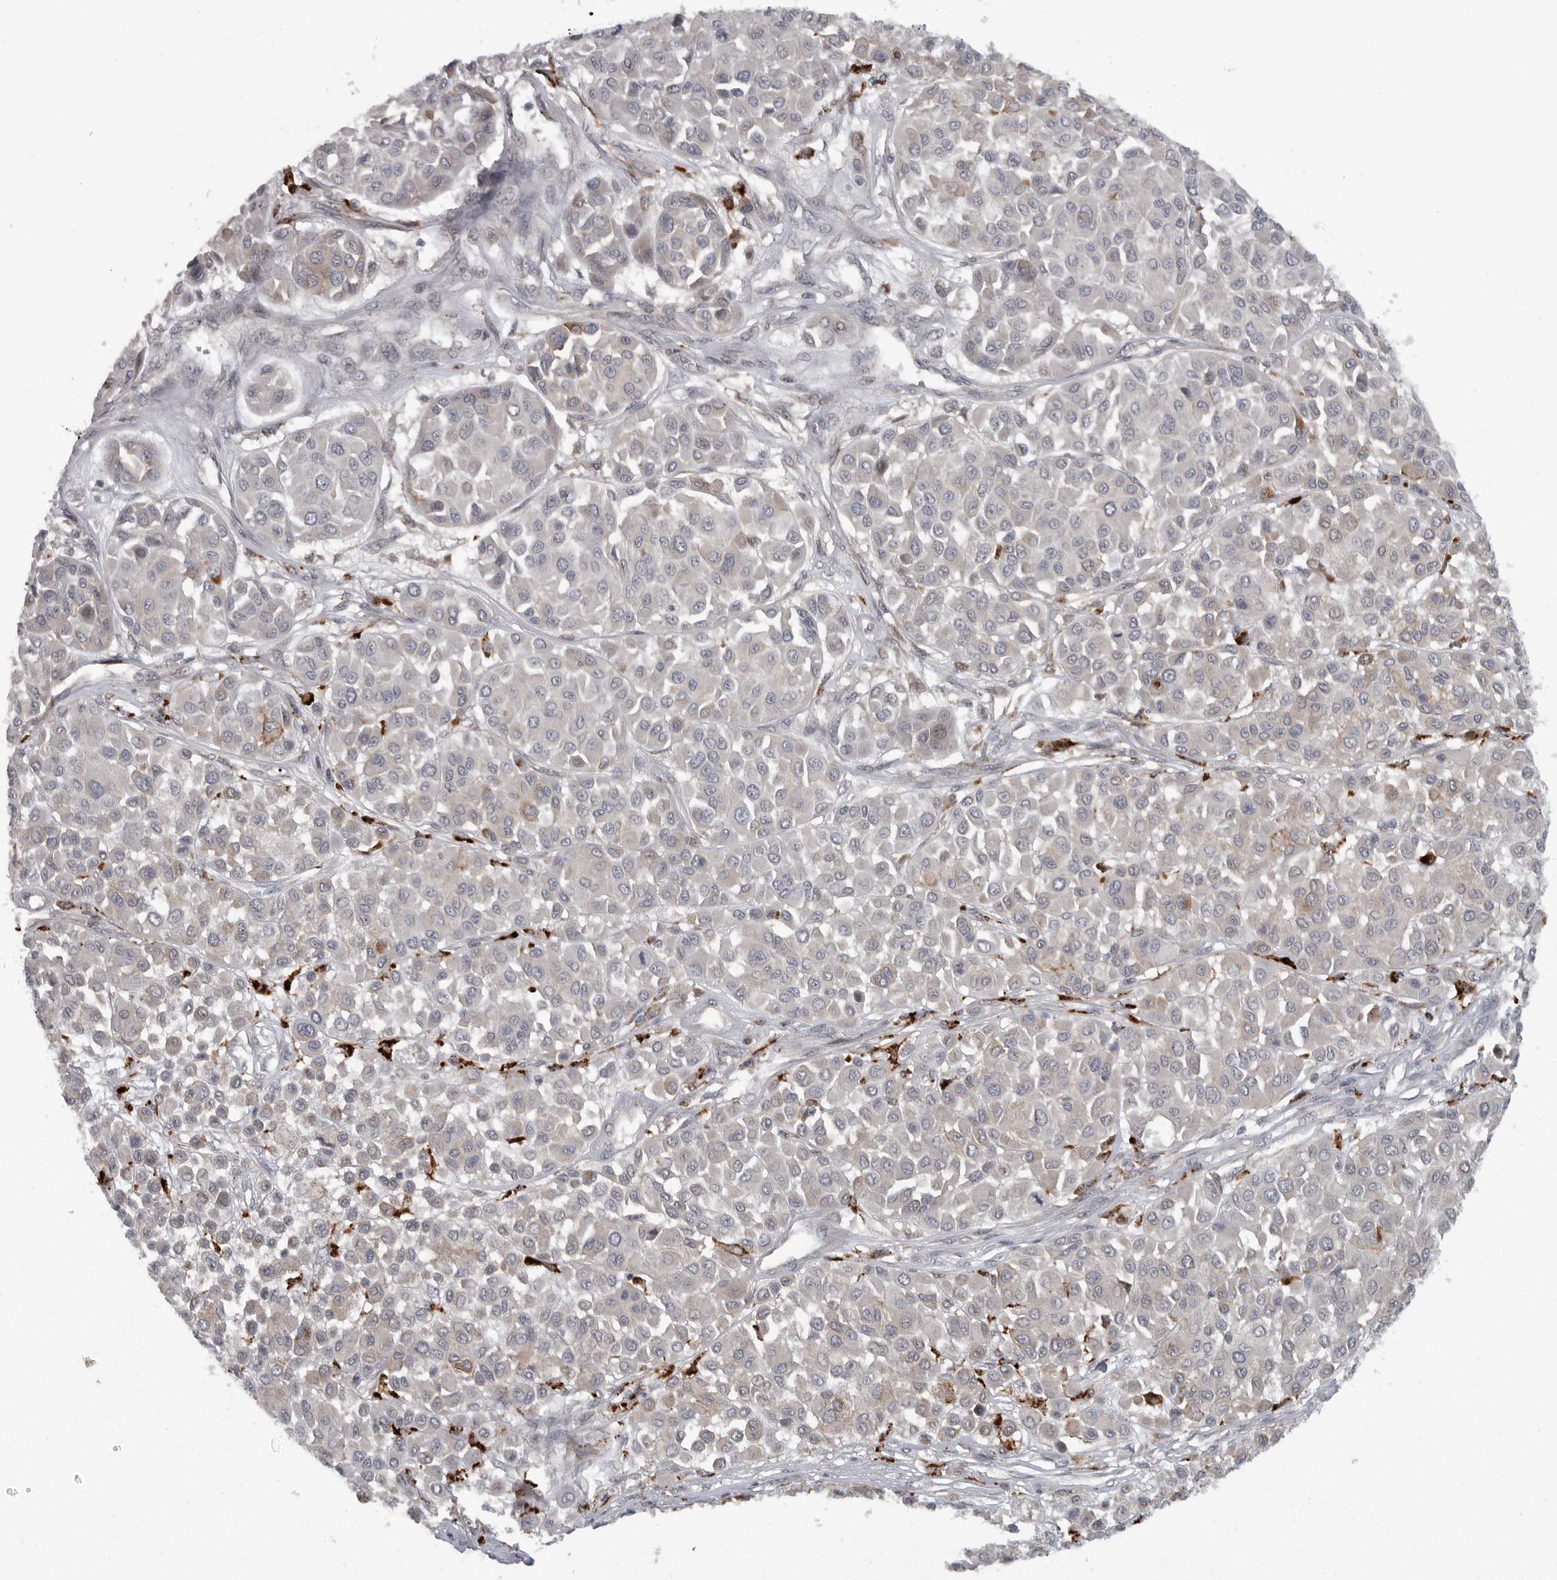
{"staining": {"intensity": "weak", "quantity": "<25%", "location": "cytoplasmic/membranous"}, "tissue": "melanoma", "cell_type": "Tumor cells", "image_type": "cancer", "snomed": [{"axis": "morphology", "description": "Malignant melanoma, Metastatic site"}, {"axis": "topography", "description": "Soft tissue"}], "caption": "A histopathology image of human malignant melanoma (metastatic site) is negative for staining in tumor cells.", "gene": "PPP1R9A", "patient": {"sex": "male", "age": 41}}